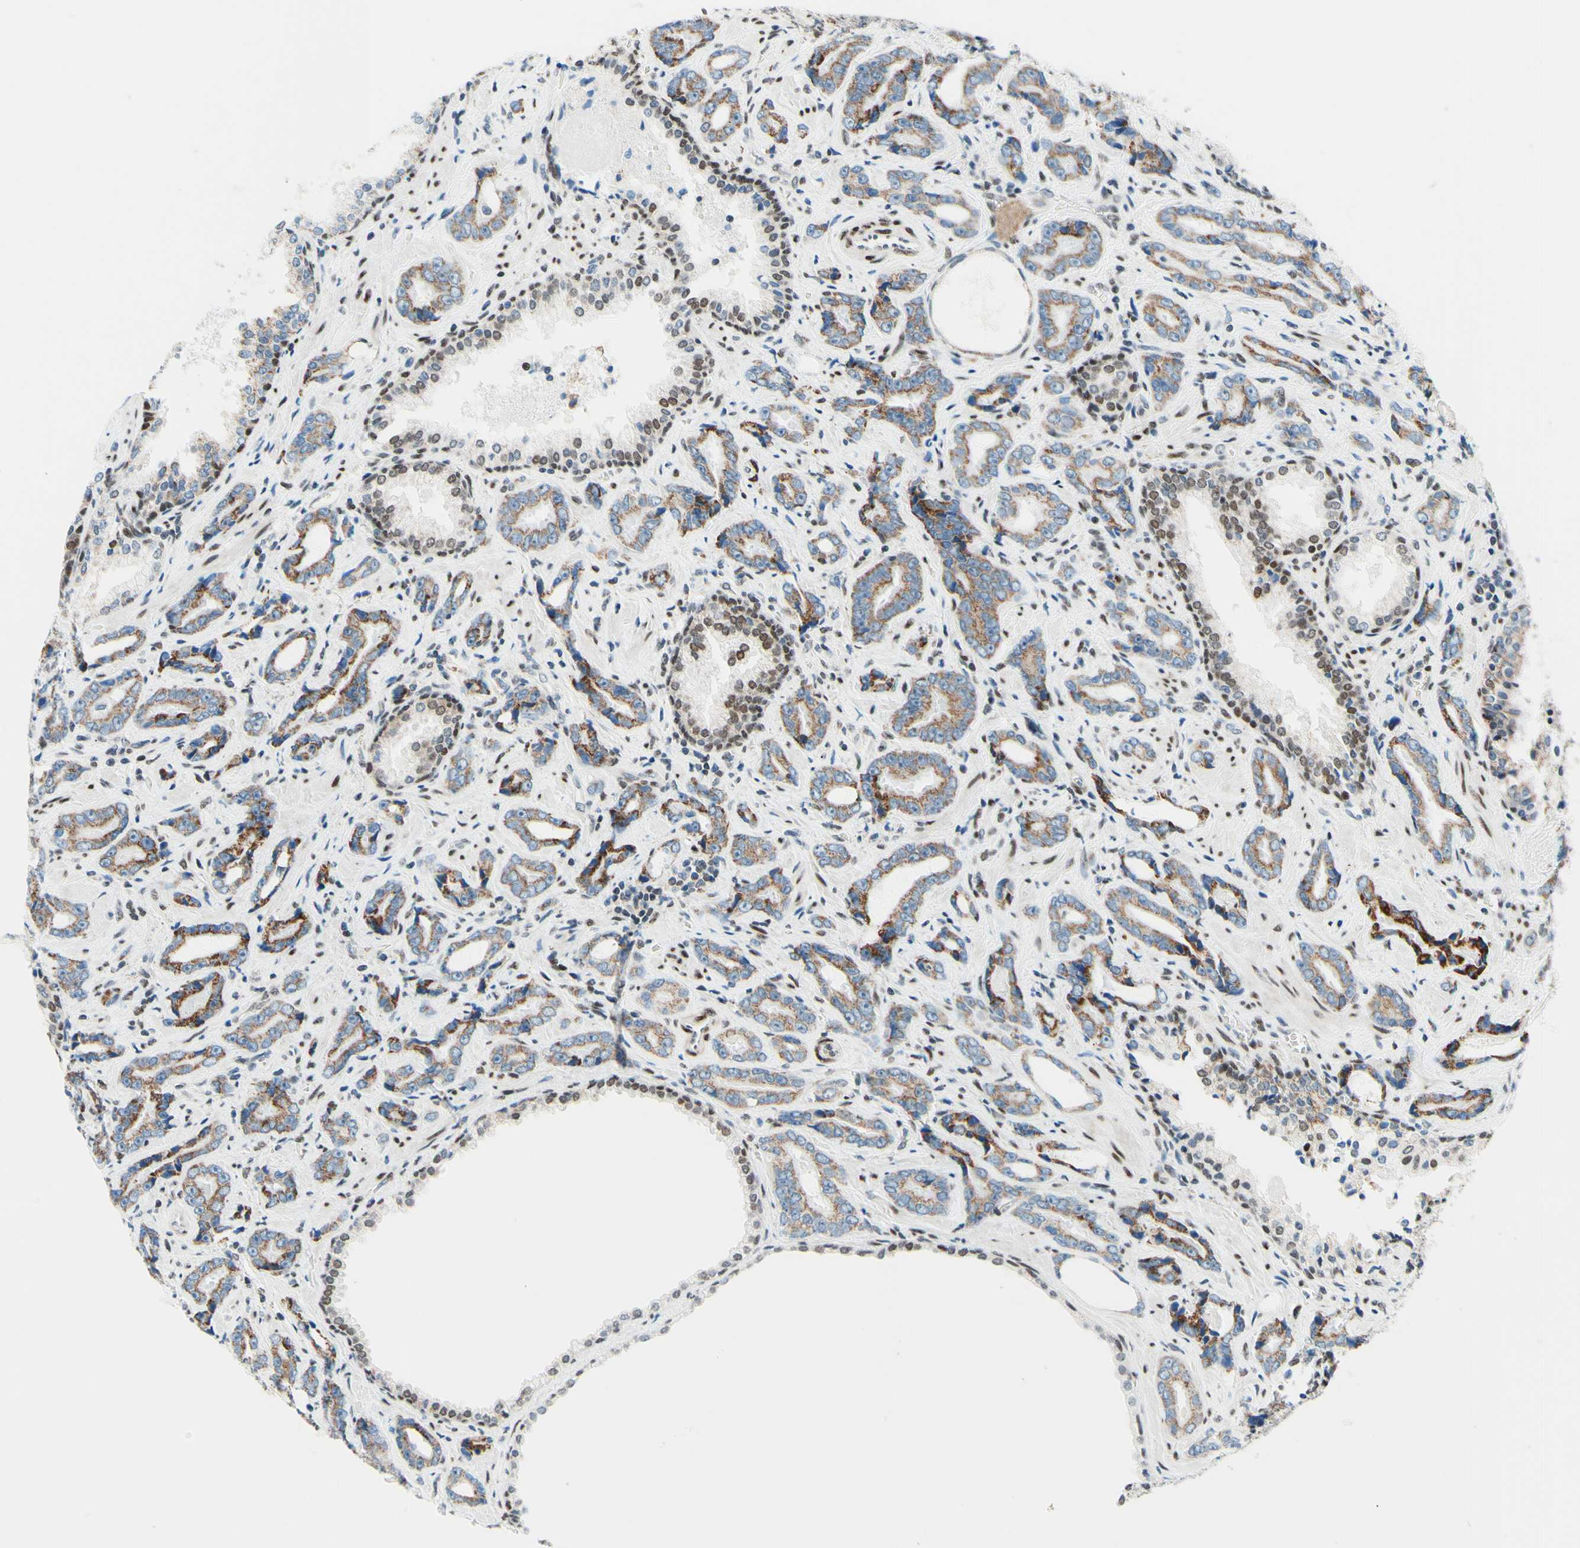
{"staining": {"intensity": "moderate", "quantity": ">75%", "location": "cytoplasmic/membranous"}, "tissue": "prostate cancer", "cell_type": "Tumor cells", "image_type": "cancer", "snomed": [{"axis": "morphology", "description": "Adenocarcinoma, Low grade"}, {"axis": "topography", "description": "Prostate"}], "caption": "Protein expression by IHC shows moderate cytoplasmic/membranous staining in approximately >75% of tumor cells in prostate adenocarcinoma (low-grade). (DAB IHC with brightfield microscopy, high magnification).", "gene": "CBX7", "patient": {"sex": "male", "age": 60}}